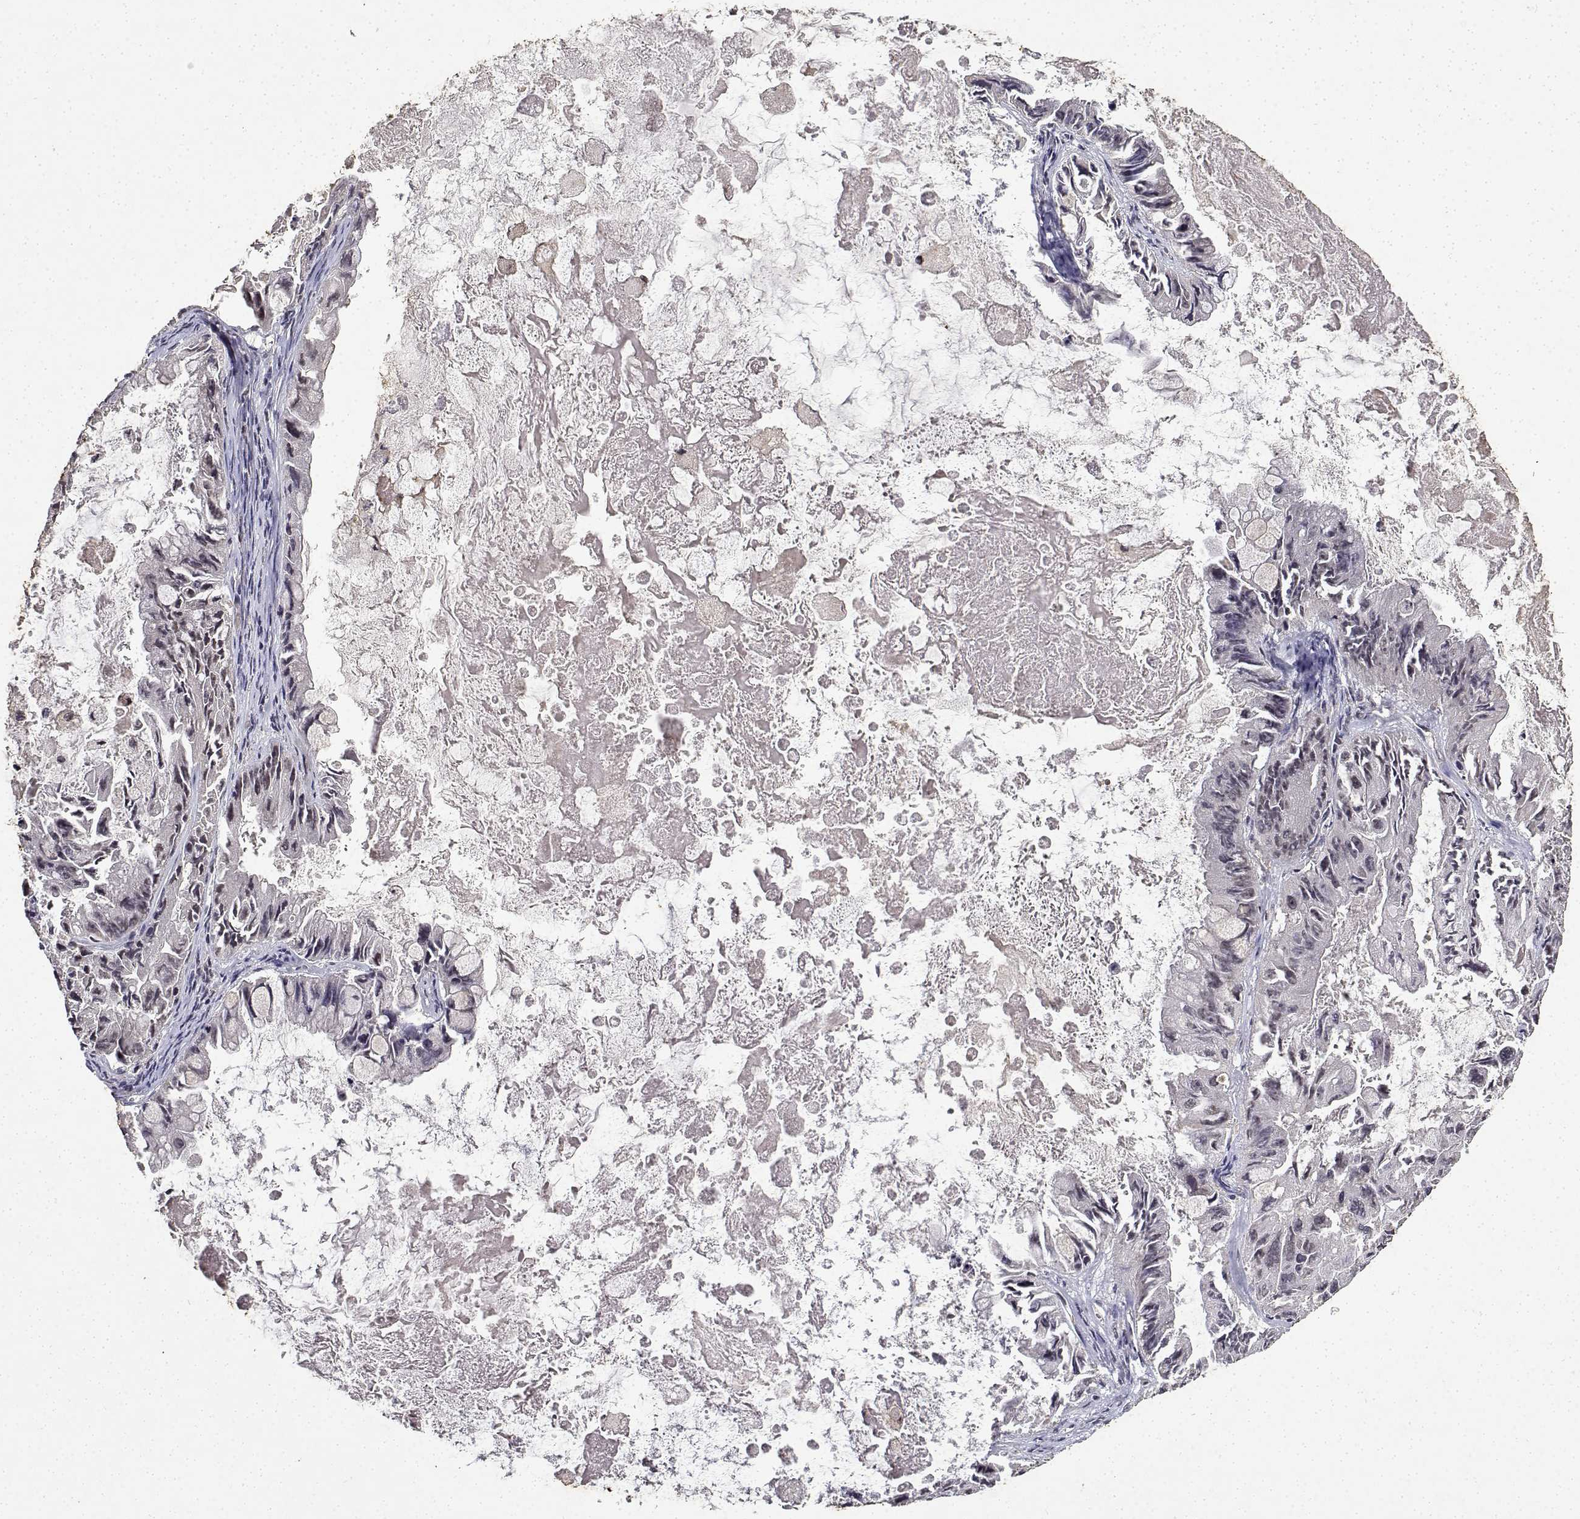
{"staining": {"intensity": "negative", "quantity": "none", "location": "none"}, "tissue": "ovarian cancer", "cell_type": "Tumor cells", "image_type": "cancer", "snomed": [{"axis": "morphology", "description": "Cystadenocarcinoma, mucinous, NOS"}, {"axis": "topography", "description": "Ovary"}], "caption": "IHC image of neoplastic tissue: ovarian cancer (mucinous cystadenocarcinoma) stained with DAB exhibits no significant protein positivity in tumor cells.", "gene": "BDNF", "patient": {"sex": "female", "age": 61}}